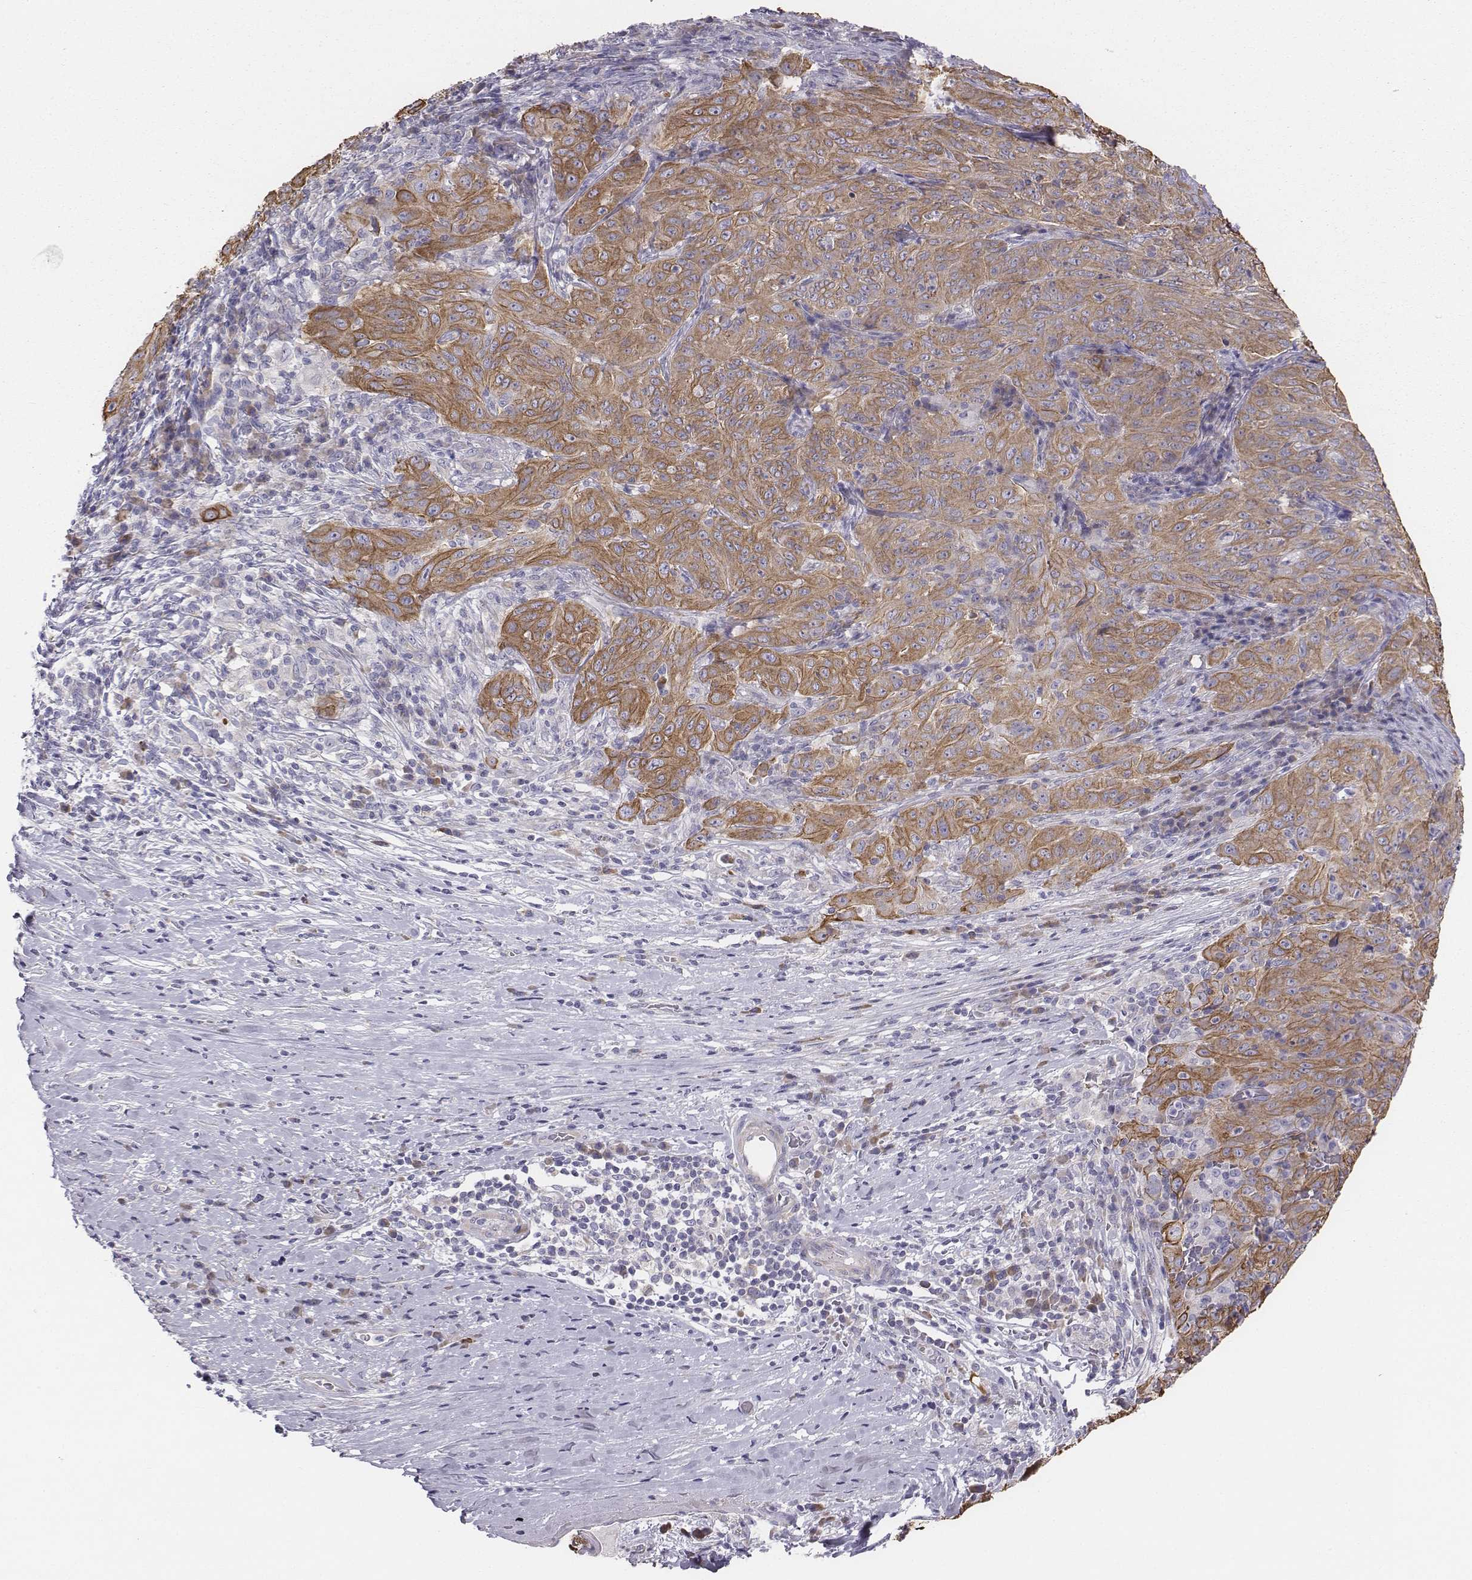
{"staining": {"intensity": "moderate", "quantity": ">75%", "location": "cytoplasmic/membranous"}, "tissue": "pancreatic cancer", "cell_type": "Tumor cells", "image_type": "cancer", "snomed": [{"axis": "morphology", "description": "Adenocarcinoma, NOS"}, {"axis": "topography", "description": "Pancreas"}], "caption": "Protein analysis of pancreatic cancer tissue exhibits moderate cytoplasmic/membranous positivity in approximately >75% of tumor cells.", "gene": "CHST14", "patient": {"sex": "male", "age": 63}}